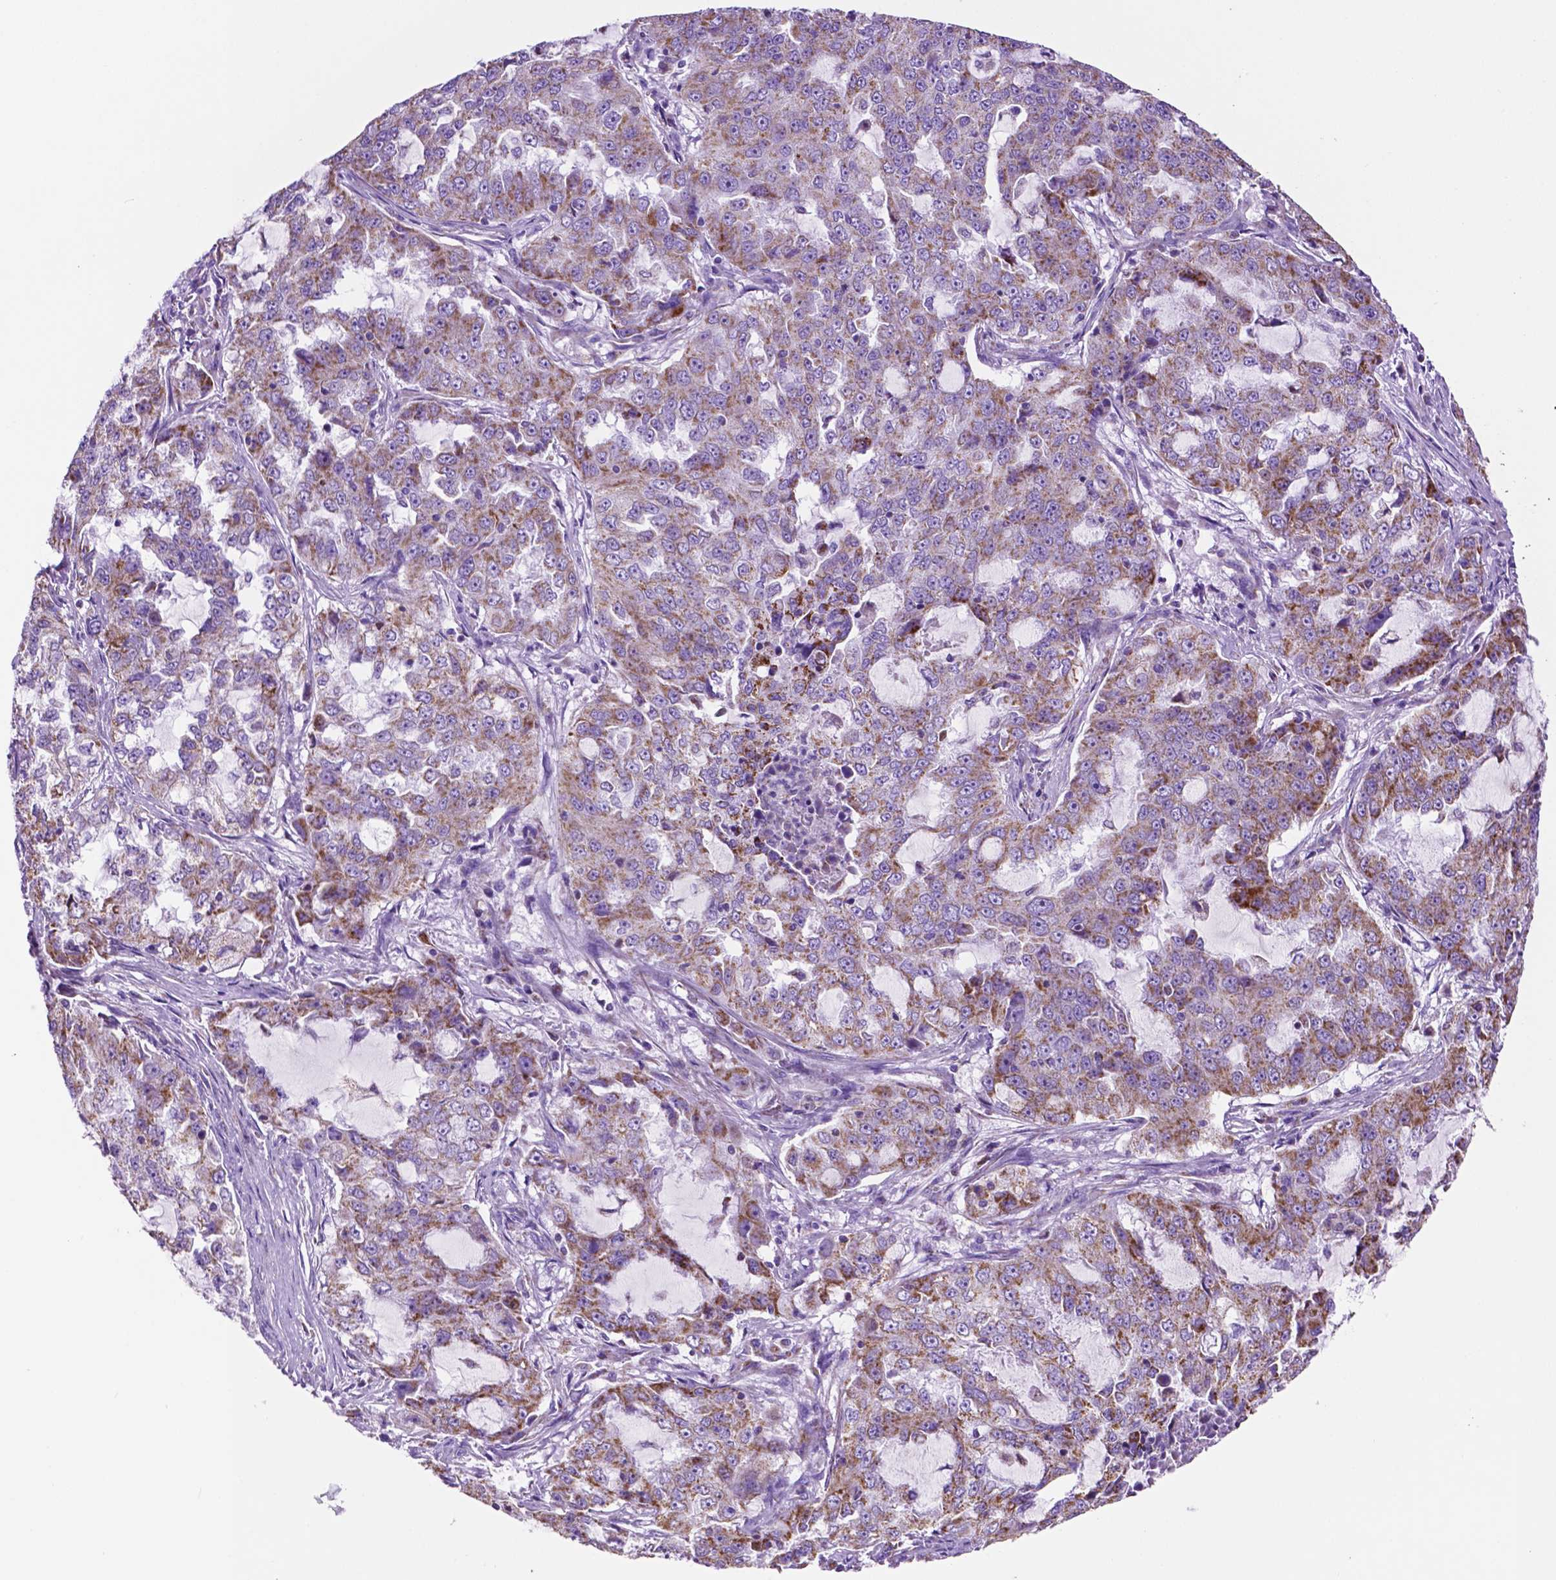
{"staining": {"intensity": "moderate", "quantity": ">75%", "location": "cytoplasmic/membranous"}, "tissue": "lung cancer", "cell_type": "Tumor cells", "image_type": "cancer", "snomed": [{"axis": "morphology", "description": "Adenocarcinoma, NOS"}, {"axis": "topography", "description": "Lung"}], "caption": "DAB (3,3'-diaminobenzidine) immunohistochemical staining of human lung cancer (adenocarcinoma) shows moderate cytoplasmic/membranous protein positivity in approximately >75% of tumor cells. Using DAB (brown) and hematoxylin (blue) stains, captured at high magnification using brightfield microscopy.", "gene": "GDPD5", "patient": {"sex": "female", "age": 61}}